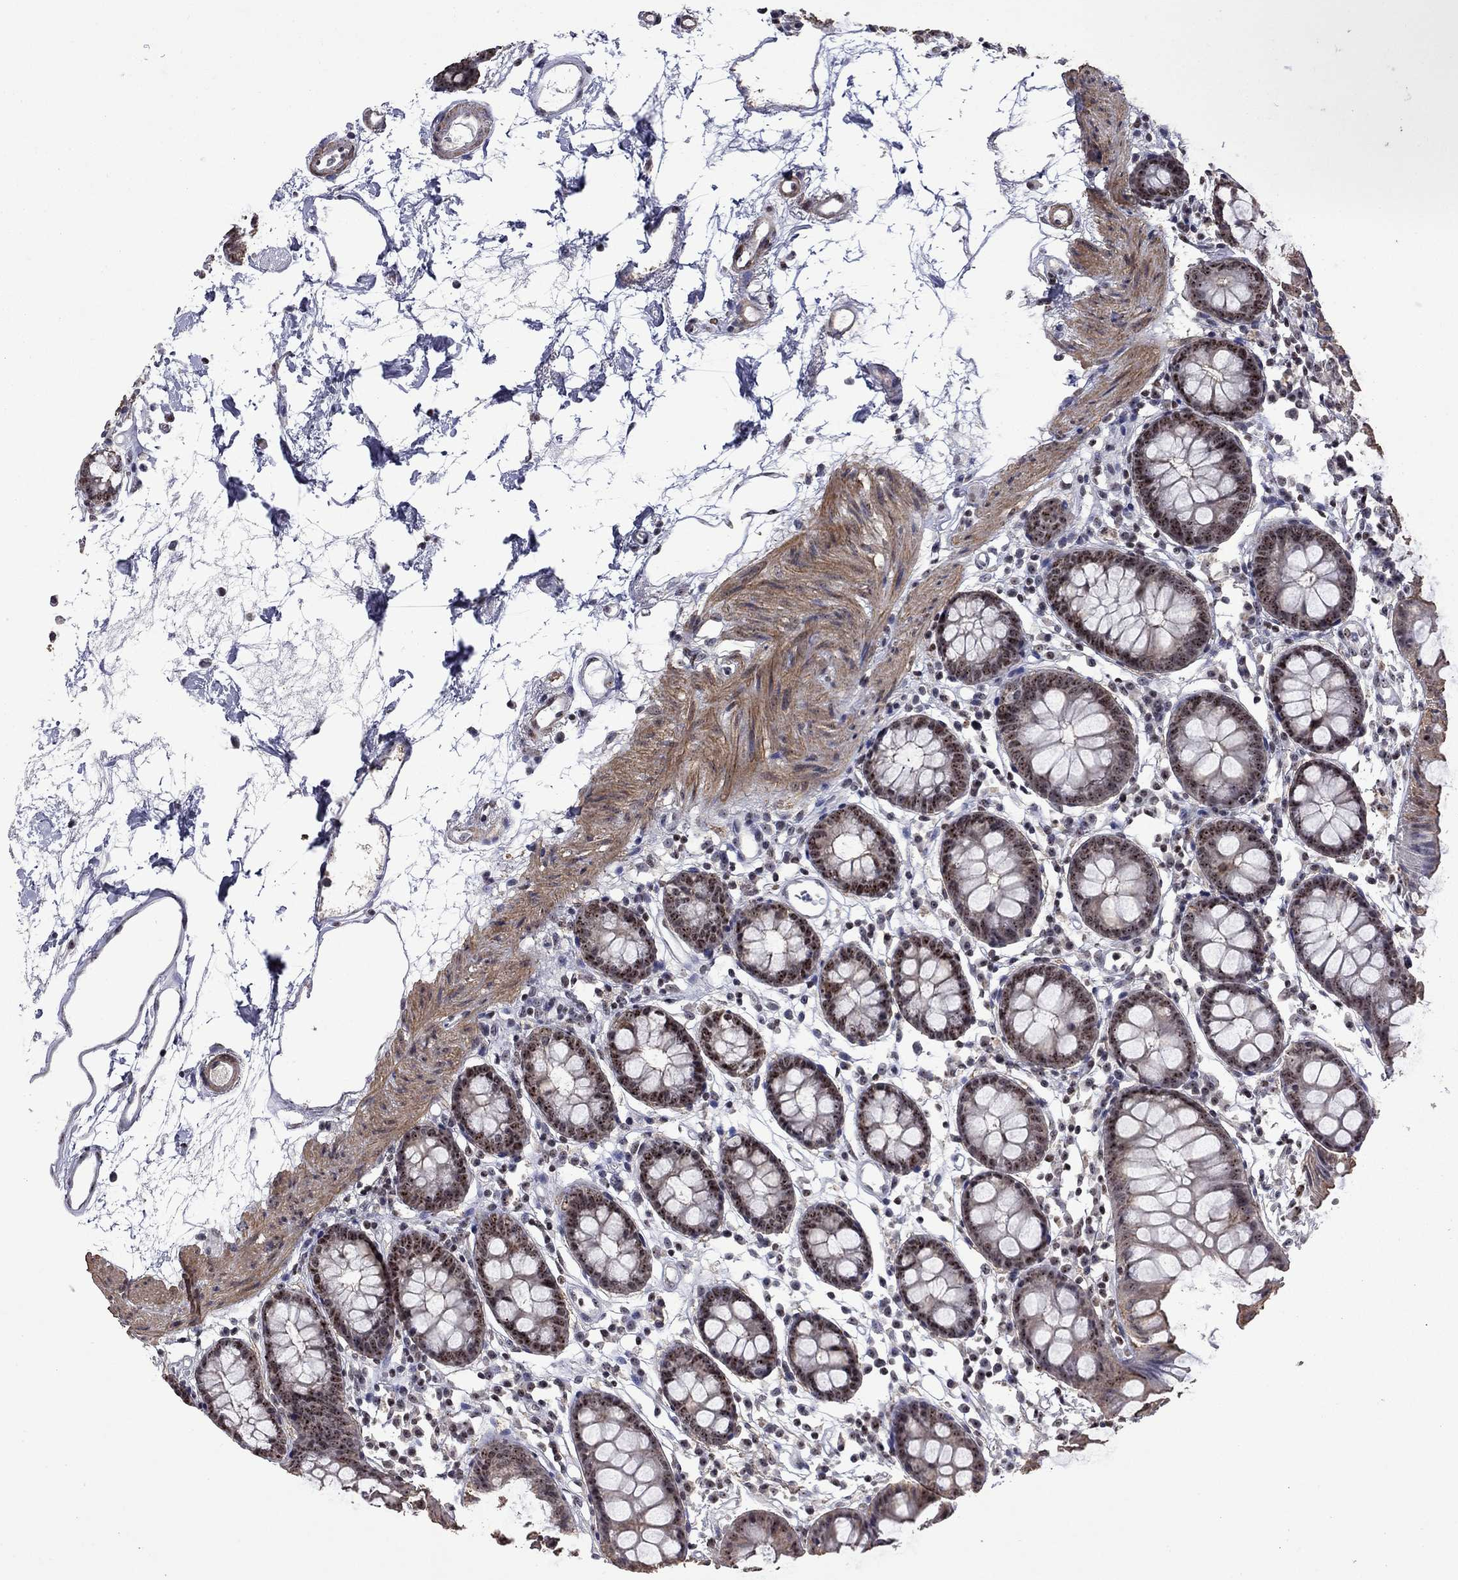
{"staining": {"intensity": "weak", "quantity": "<25%", "location": "cytoplasmic/membranous"}, "tissue": "colon", "cell_type": "Endothelial cells", "image_type": "normal", "snomed": [{"axis": "morphology", "description": "Normal tissue, NOS"}, {"axis": "topography", "description": "Colon"}], "caption": "DAB immunohistochemical staining of benign colon shows no significant expression in endothelial cells. (IHC, brightfield microscopy, high magnification).", "gene": "SPOUT1", "patient": {"sex": "female", "age": 84}}